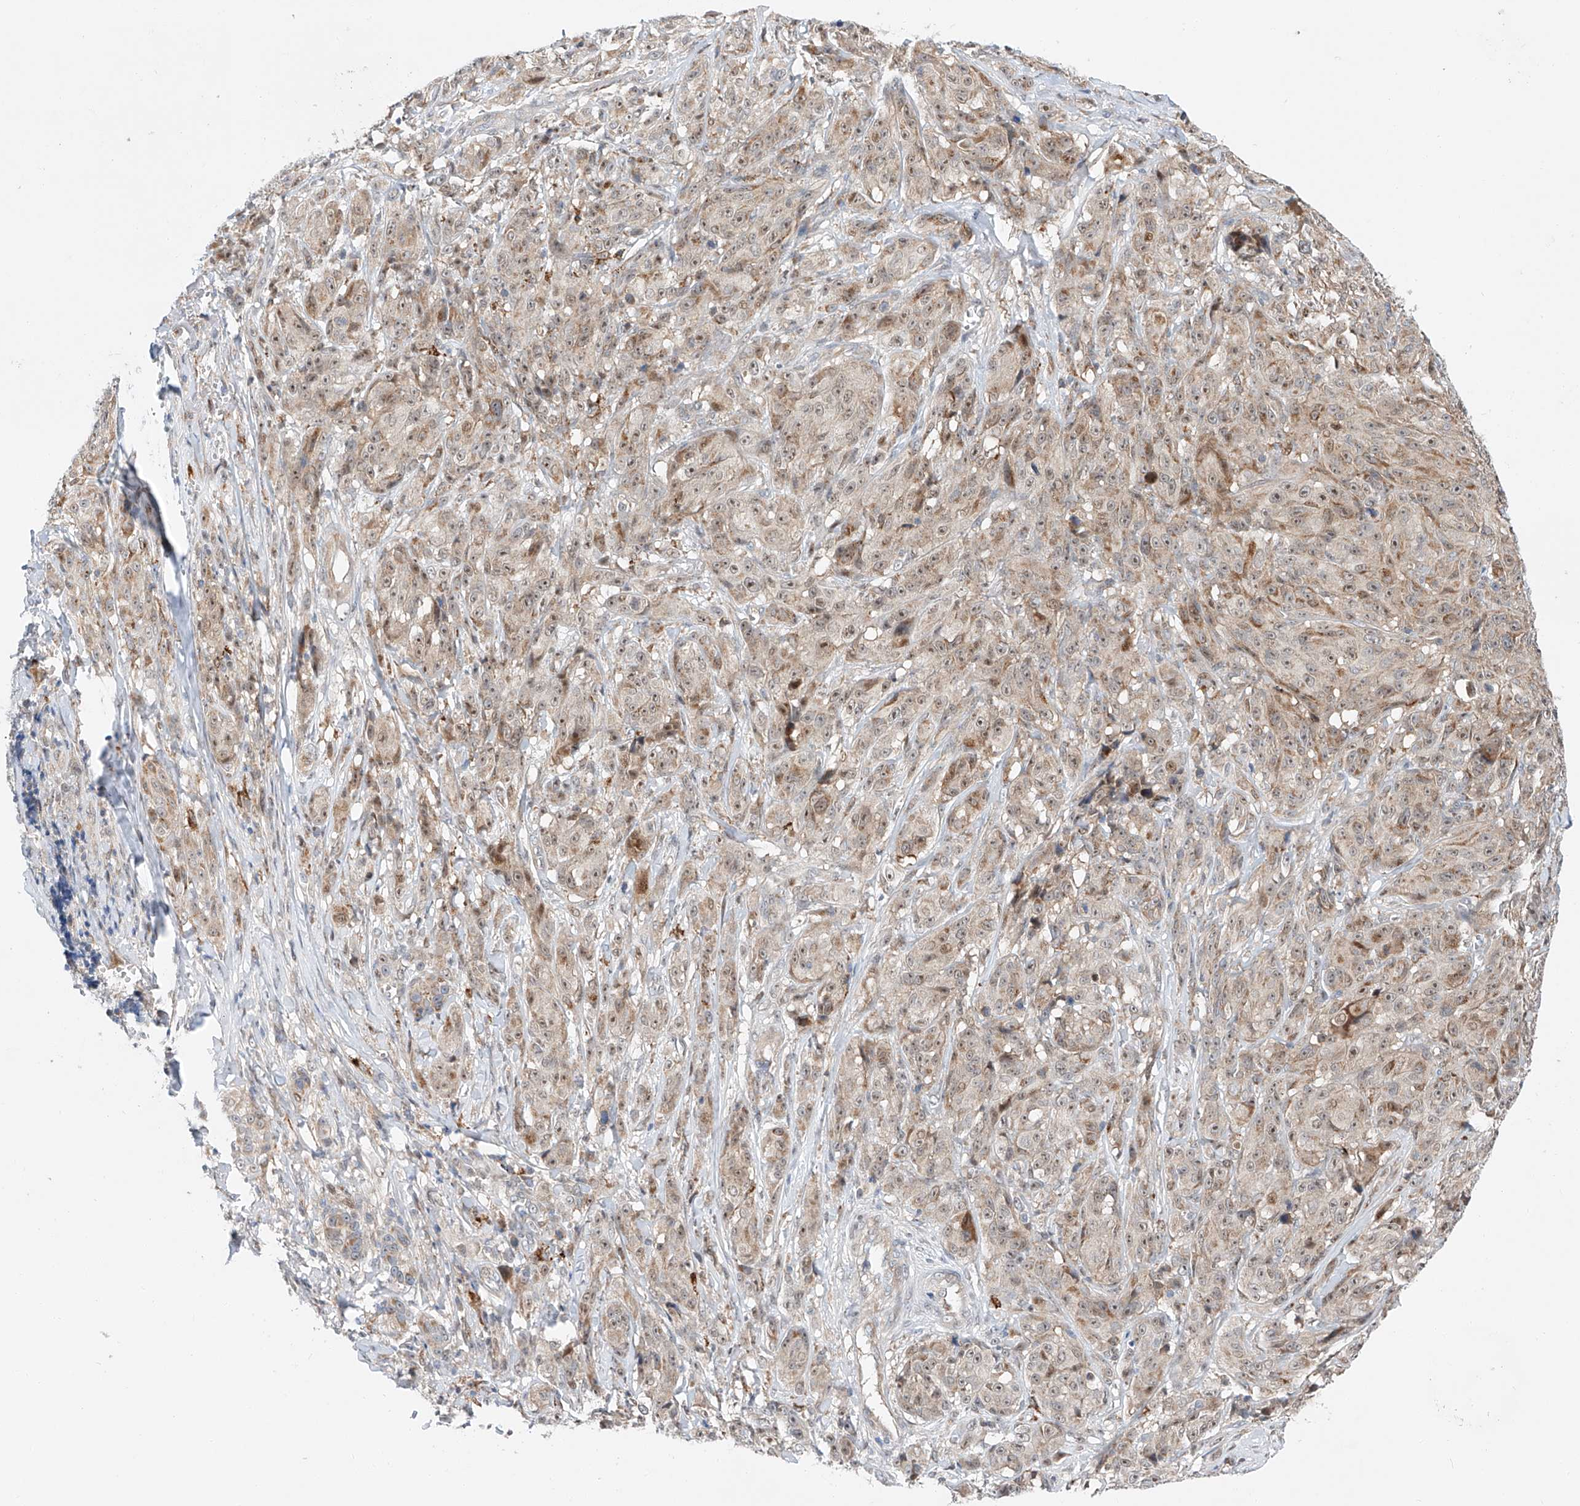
{"staining": {"intensity": "moderate", "quantity": "25%-75%", "location": "cytoplasmic/membranous,nuclear"}, "tissue": "melanoma", "cell_type": "Tumor cells", "image_type": "cancer", "snomed": [{"axis": "morphology", "description": "Malignant melanoma, NOS"}, {"axis": "topography", "description": "Skin"}], "caption": "Moderate cytoplasmic/membranous and nuclear positivity is appreciated in approximately 25%-75% of tumor cells in malignant melanoma.", "gene": "CLDND1", "patient": {"sex": "male", "age": 73}}